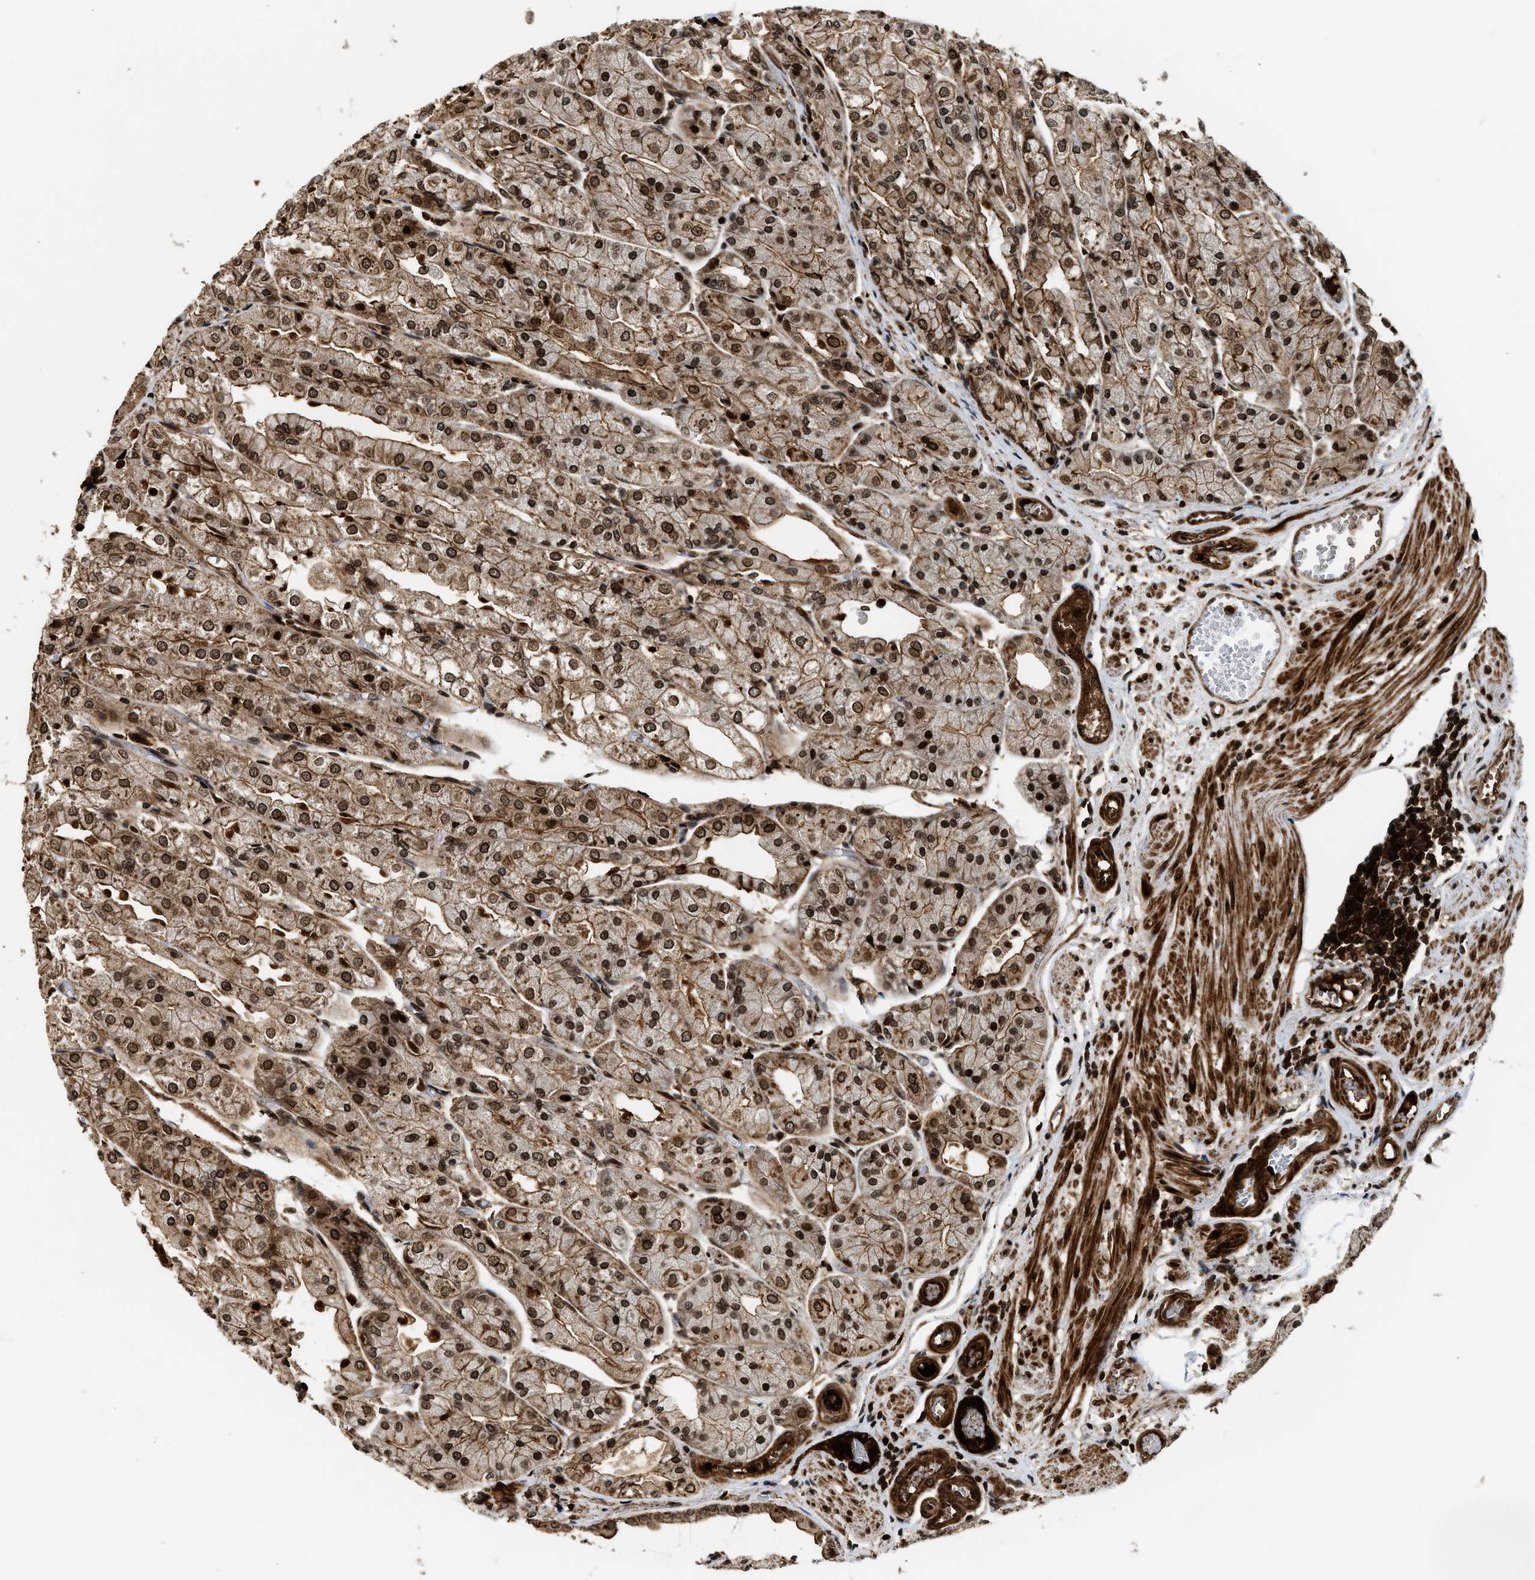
{"staining": {"intensity": "strong", "quantity": ">75%", "location": "cytoplasmic/membranous,nuclear"}, "tissue": "stomach", "cell_type": "Glandular cells", "image_type": "normal", "snomed": [{"axis": "morphology", "description": "Normal tissue, NOS"}, {"axis": "topography", "description": "Stomach, upper"}], "caption": "About >75% of glandular cells in normal stomach show strong cytoplasmic/membranous,nuclear protein staining as visualized by brown immunohistochemical staining.", "gene": "MDM2", "patient": {"sex": "male", "age": 72}}